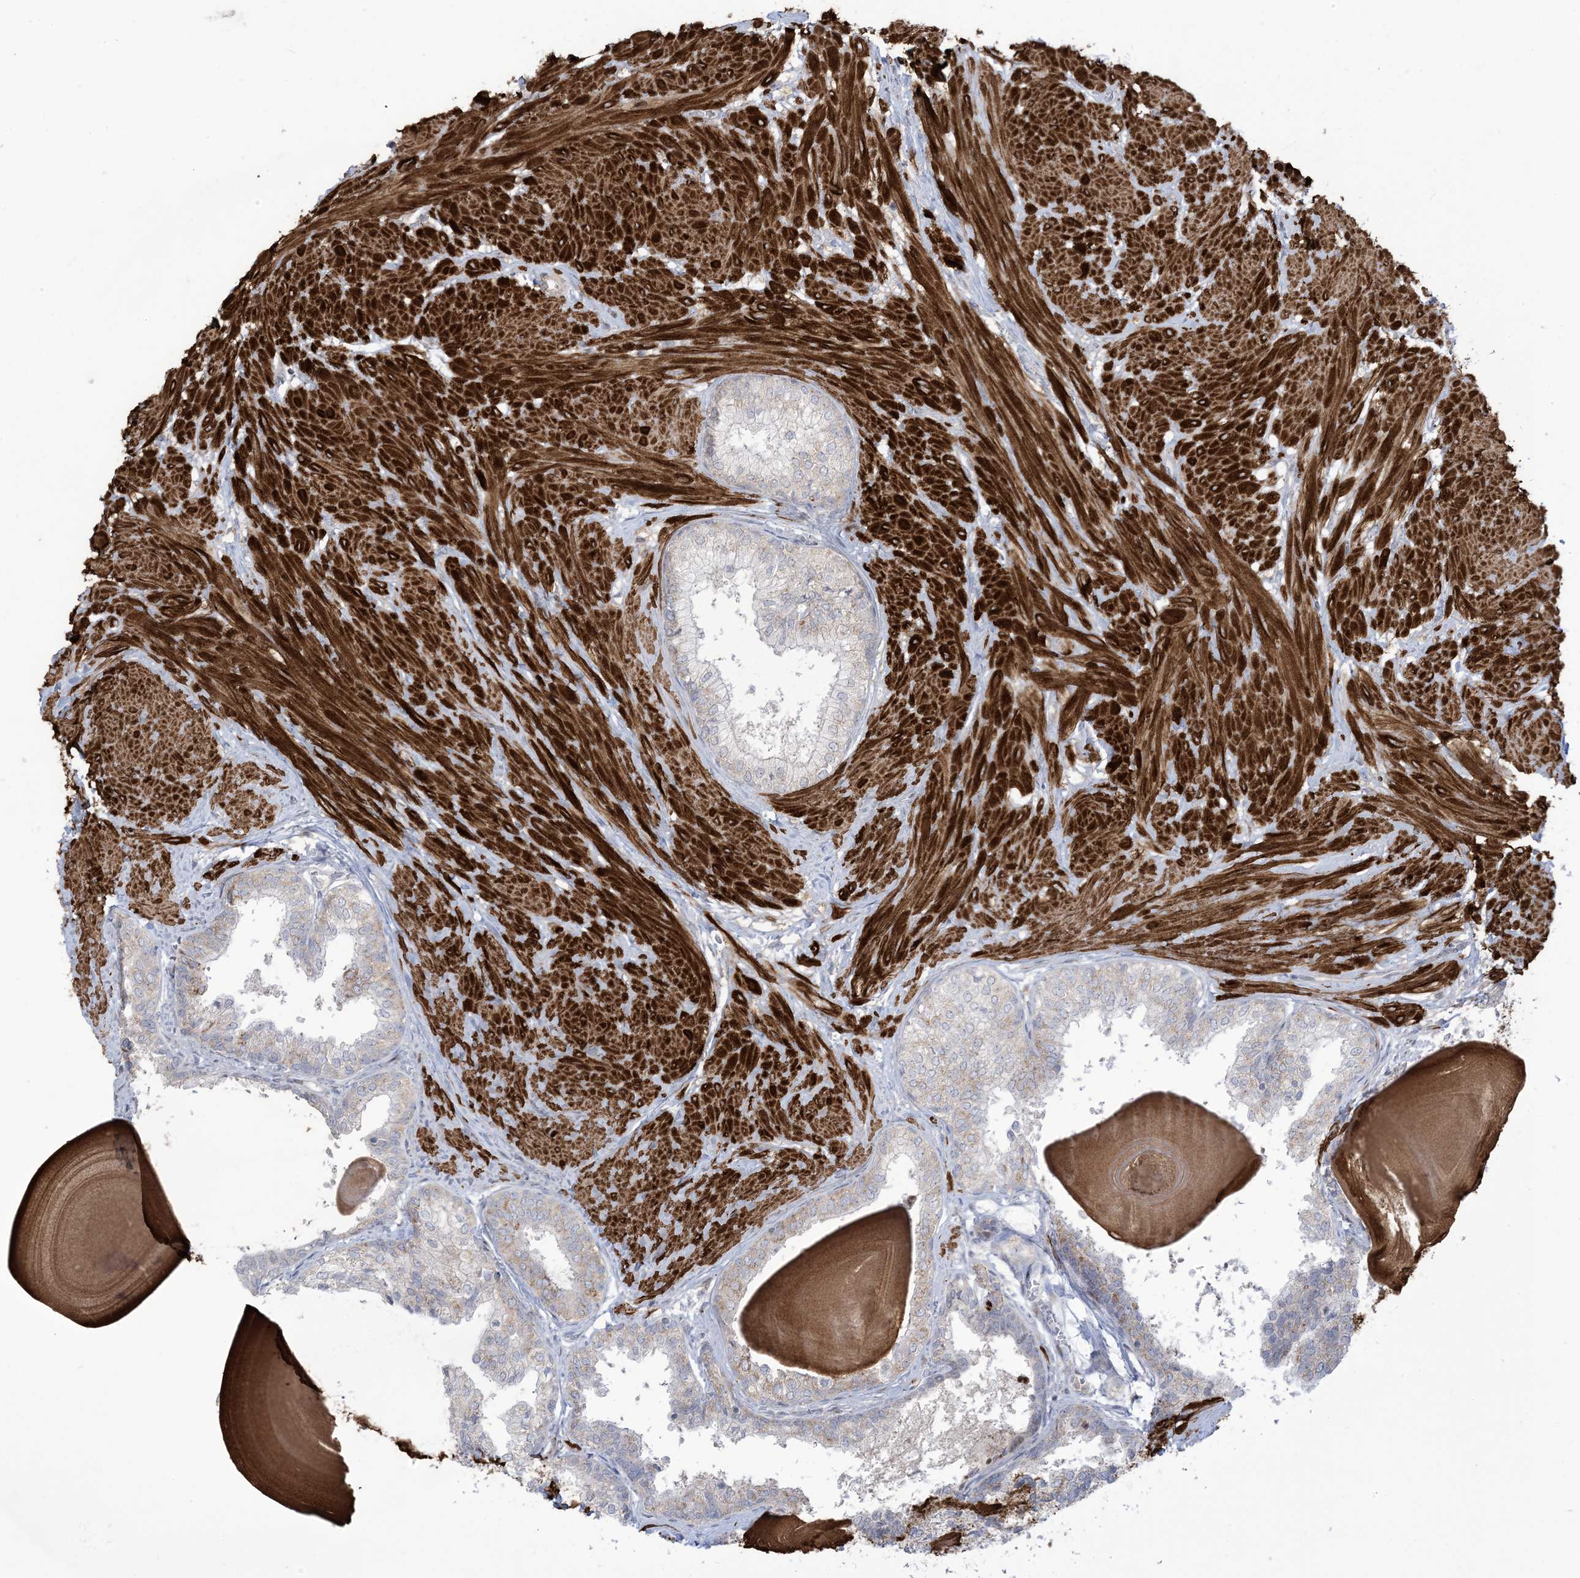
{"staining": {"intensity": "moderate", "quantity": "25%-75%", "location": "cytoplasmic/membranous"}, "tissue": "prostate", "cell_type": "Glandular cells", "image_type": "normal", "snomed": [{"axis": "morphology", "description": "Normal tissue, NOS"}, {"axis": "topography", "description": "Prostate"}], "caption": "A high-resolution photomicrograph shows immunohistochemistry staining of unremarkable prostate, which demonstrates moderate cytoplasmic/membranous positivity in about 25%-75% of glandular cells. (brown staining indicates protein expression, while blue staining denotes nuclei).", "gene": "AFTPH", "patient": {"sex": "male", "age": 48}}